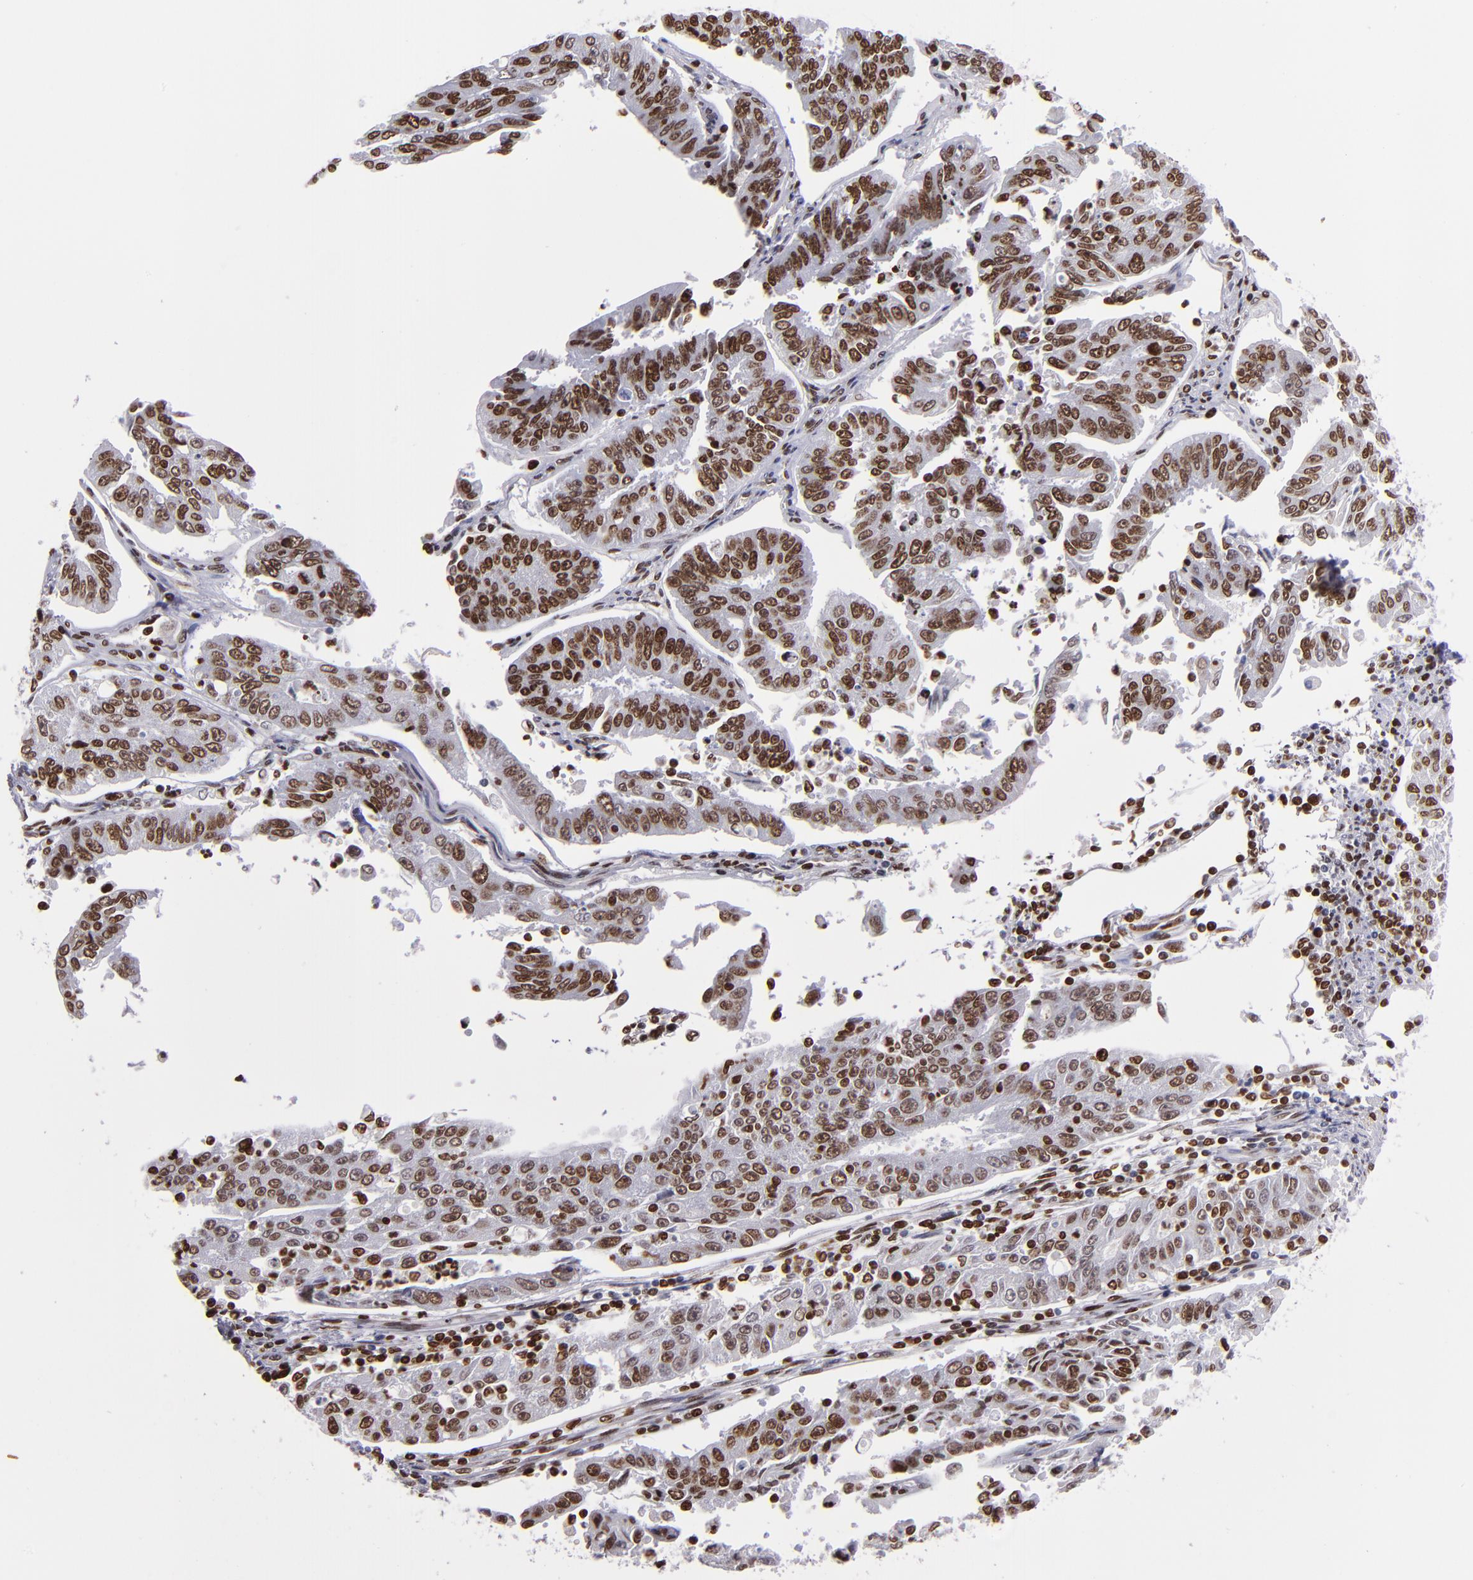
{"staining": {"intensity": "strong", "quantity": ">75%", "location": "nuclear"}, "tissue": "endometrial cancer", "cell_type": "Tumor cells", "image_type": "cancer", "snomed": [{"axis": "morphology", "description": "Adenocarcinoma, NOS"}, {"axis": "topography", "description": "Endometrium"}], "caption": "A brown stain shows strong nuclear positivity of a protein in human adenocarcinoma (endometrial) tumor cells.", "gene": "CDKL5", "patient": {"sex": "female", "age": 42}}